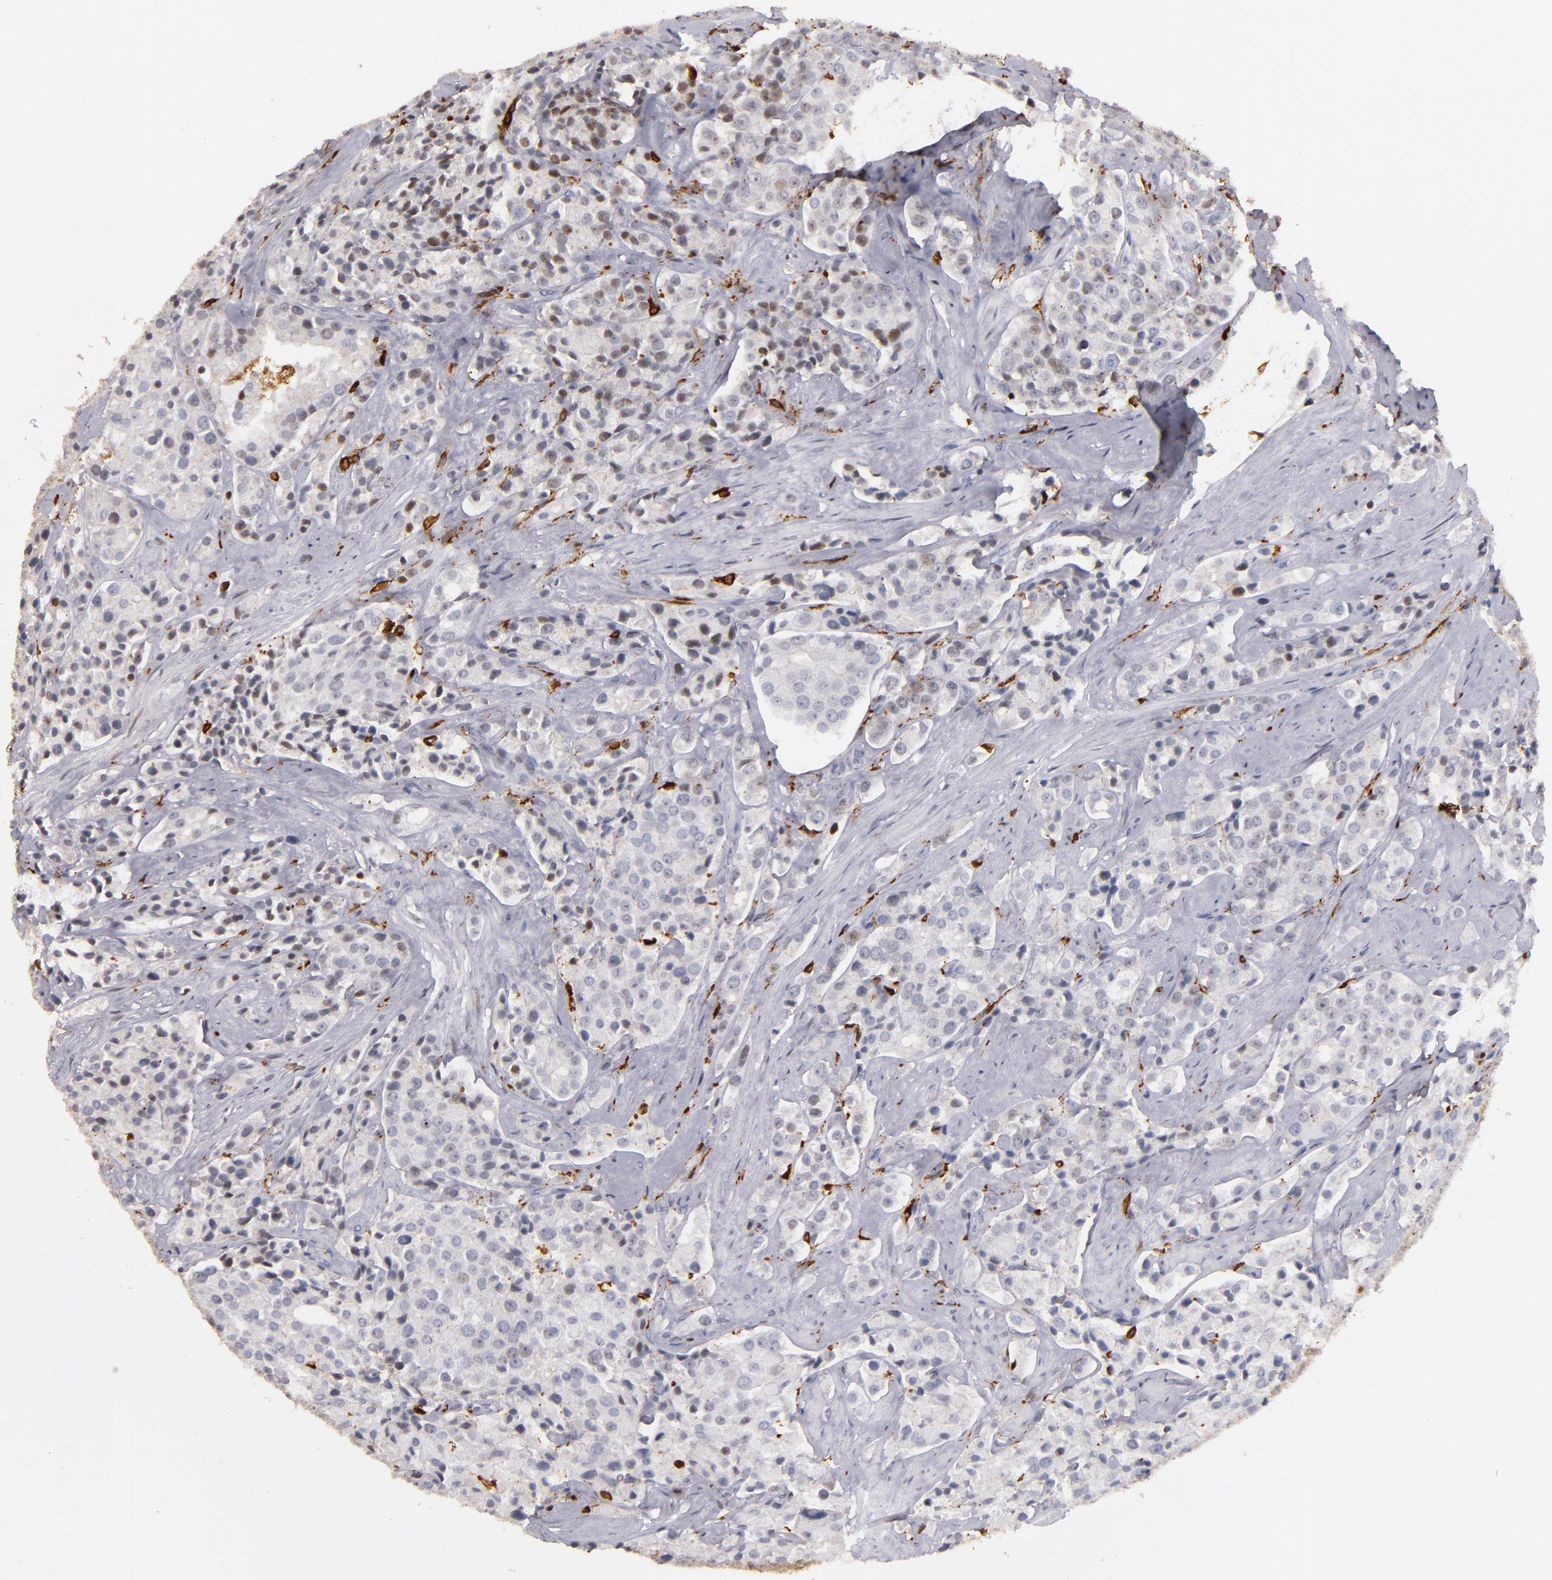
{"staining": {"intensity": "weak", "quantity": "<25%", "location": "nuclear"}, "tissue": "prostate cancer", "cell_type": "Tumor cells", "image_type": "cancer", "snomed": [{"axis": "morphology", "description": "Adenocarcinoma, Medium grade"}, {"axis": "topography", "description": "Prostate"}], "caption": "Photomicrograph shows no significant protein staining in tumor cells of prostate medium-grade adenocarcinoma.", "gene": "WAS", "patient": {"sex": "male", "age": 70}}